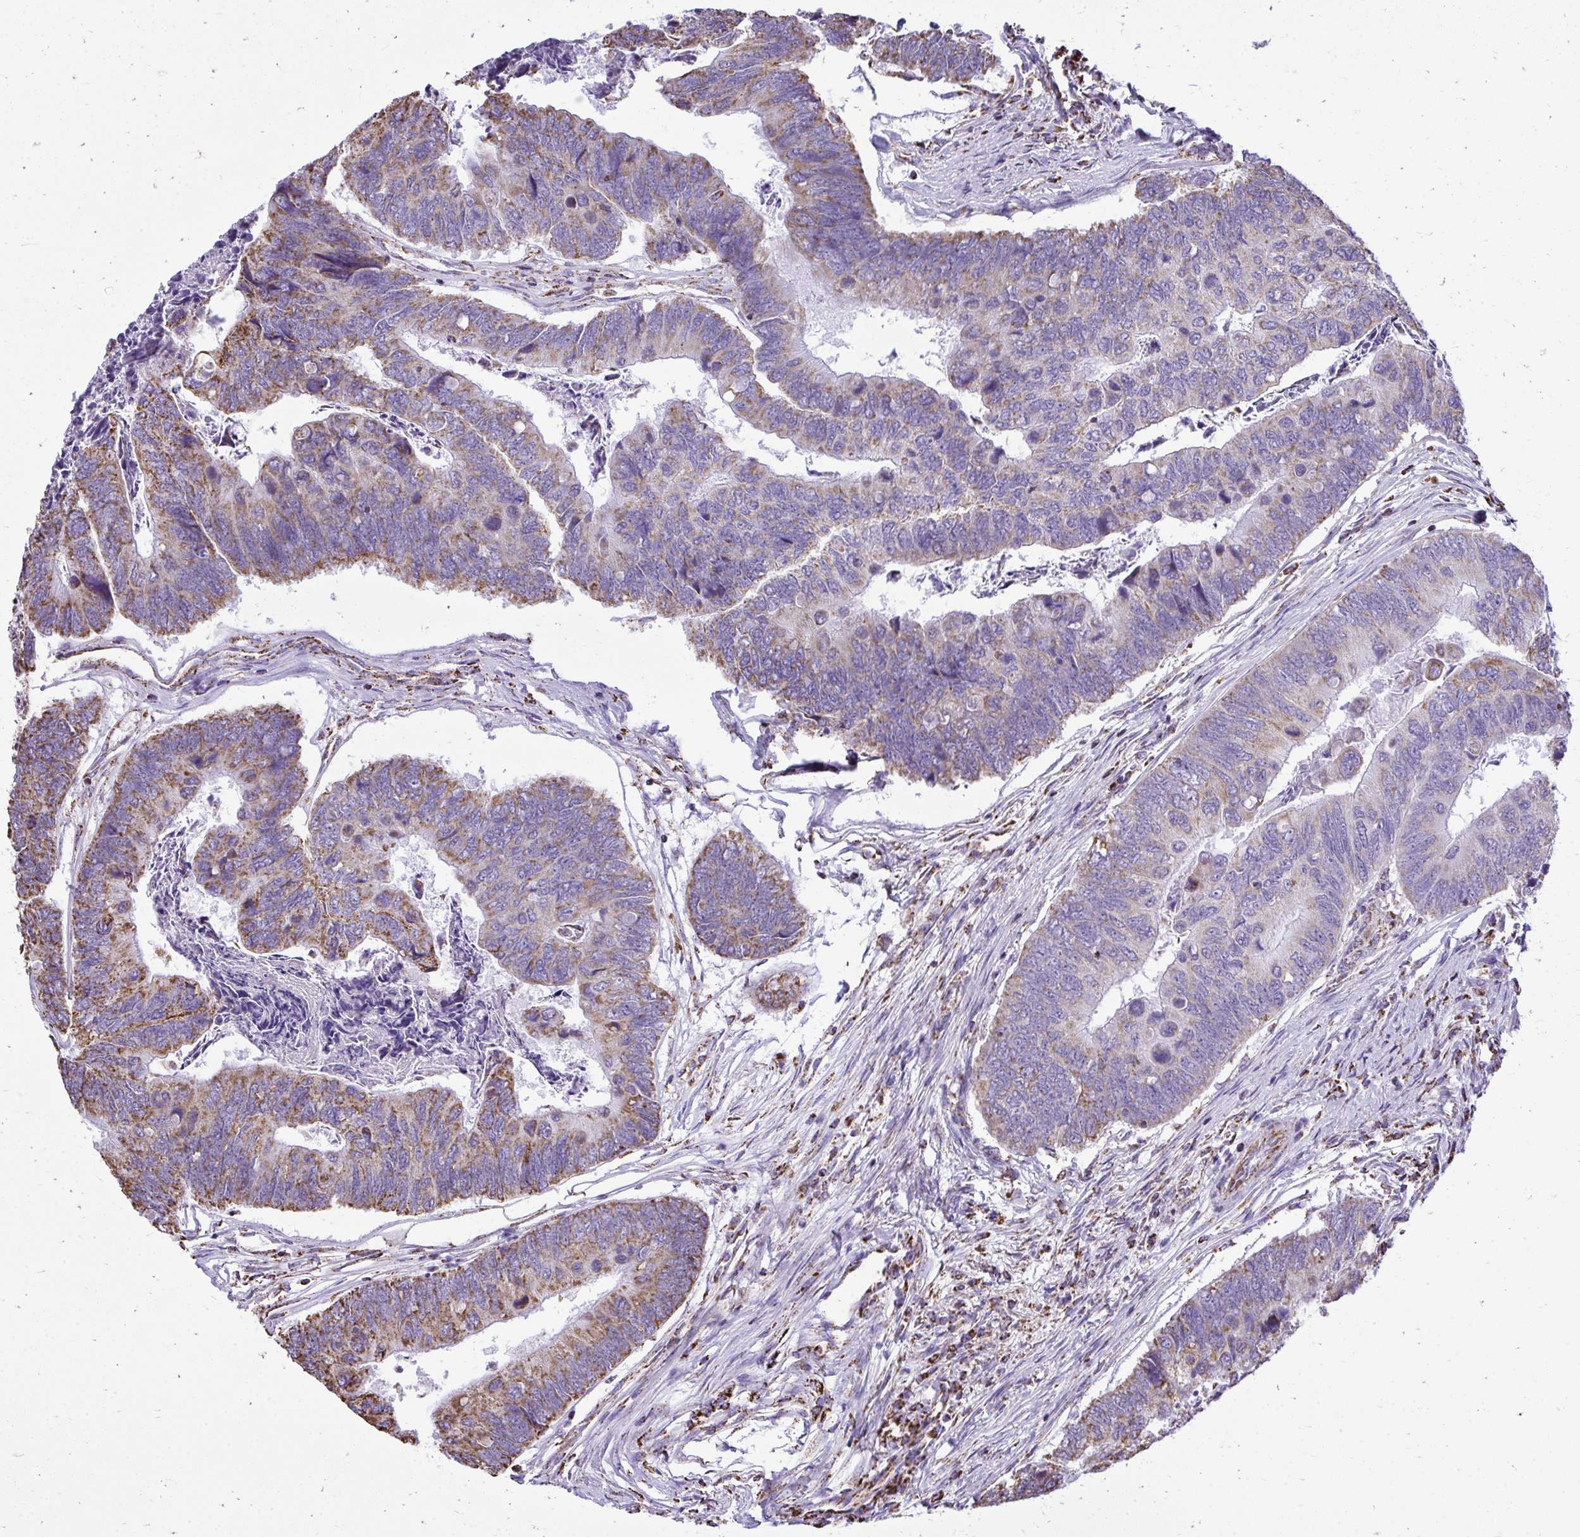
{"staining": {"intensity": "moderate", "quantity": "25%-75%", "location": "cytoplasmic/membranous"}, "tissue": "colorectal cancer", "cell_type": "Tumor cells", "image_type": "cancer", "snomed": [{"axis": "morphology", "description": "Adenocarcinoma, NOS"}, {"axis": "topography", "description": "Colon"}], "caption": "Moderate cytoplasmic/membranous expression is identified in approximately 25%-75% of tumor cells in colorectal cancer.", "gene": "MPZL2", "patient": {"sex": "female", "age": 67}}